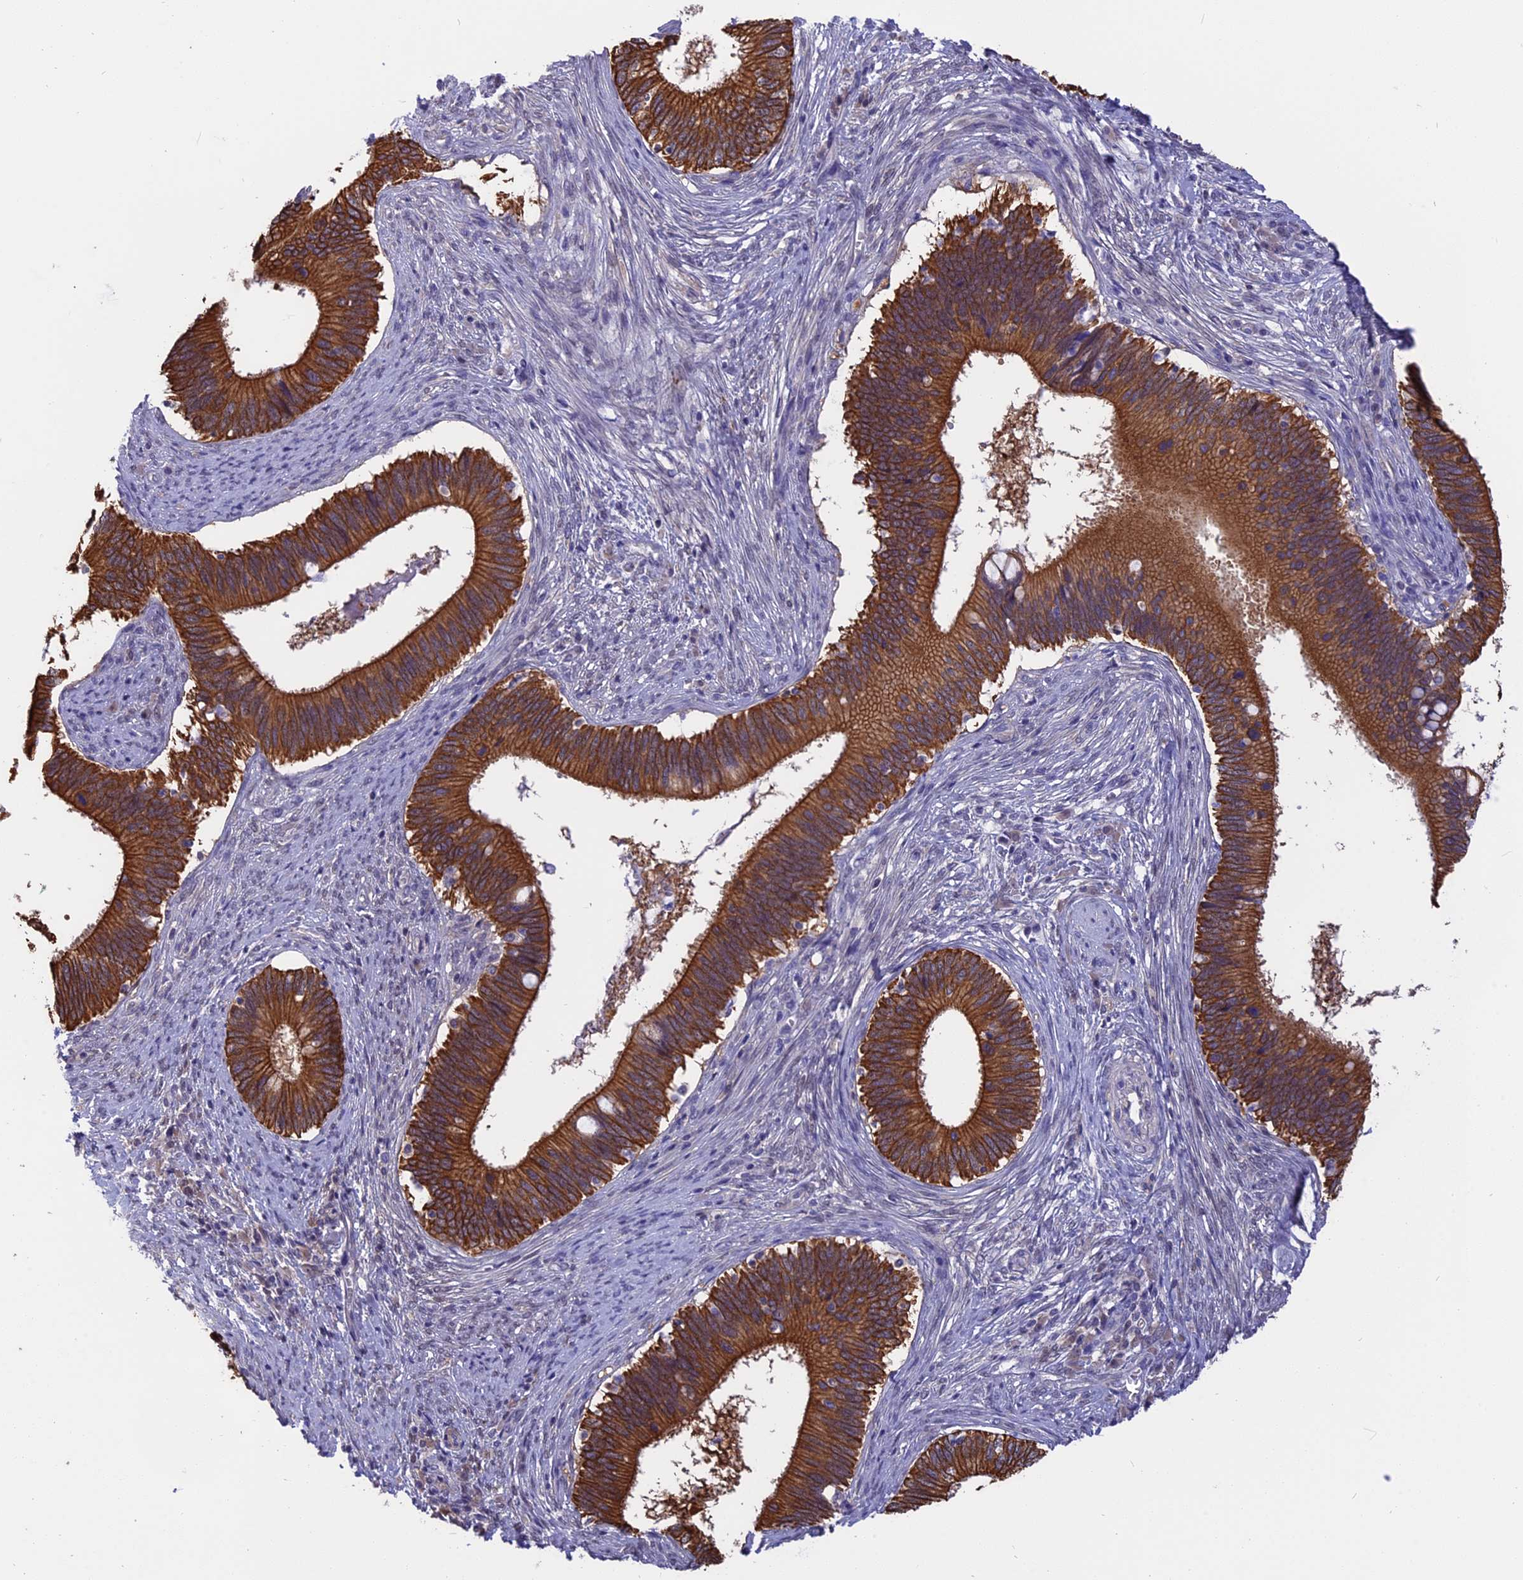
{"staining": {"intensity": "strong", "quantity": ">75%", "location": "cytoplasmic/membranous"}, "tissue": "cervical cancer", "cell_type": "Tumor cells", "image_type": "cancer", "snomed": [{"axis": "morphology", "description": "Adenocarcinoma, NOS"}, {"axis": "topography", "description": "Cervix"}], "caption": "Immunohistochemistry (IHC) (DAB) staining of human adenocarcinoma (cervical) exhibits strong cytoplasmic/membranous protein expression in approximately >75% of tumor cells. The protein of interest is shown in brown color, while the nuclei are stained blue.", "gene": "STUB1", "patient": {"sex": "female", "age": 42}}